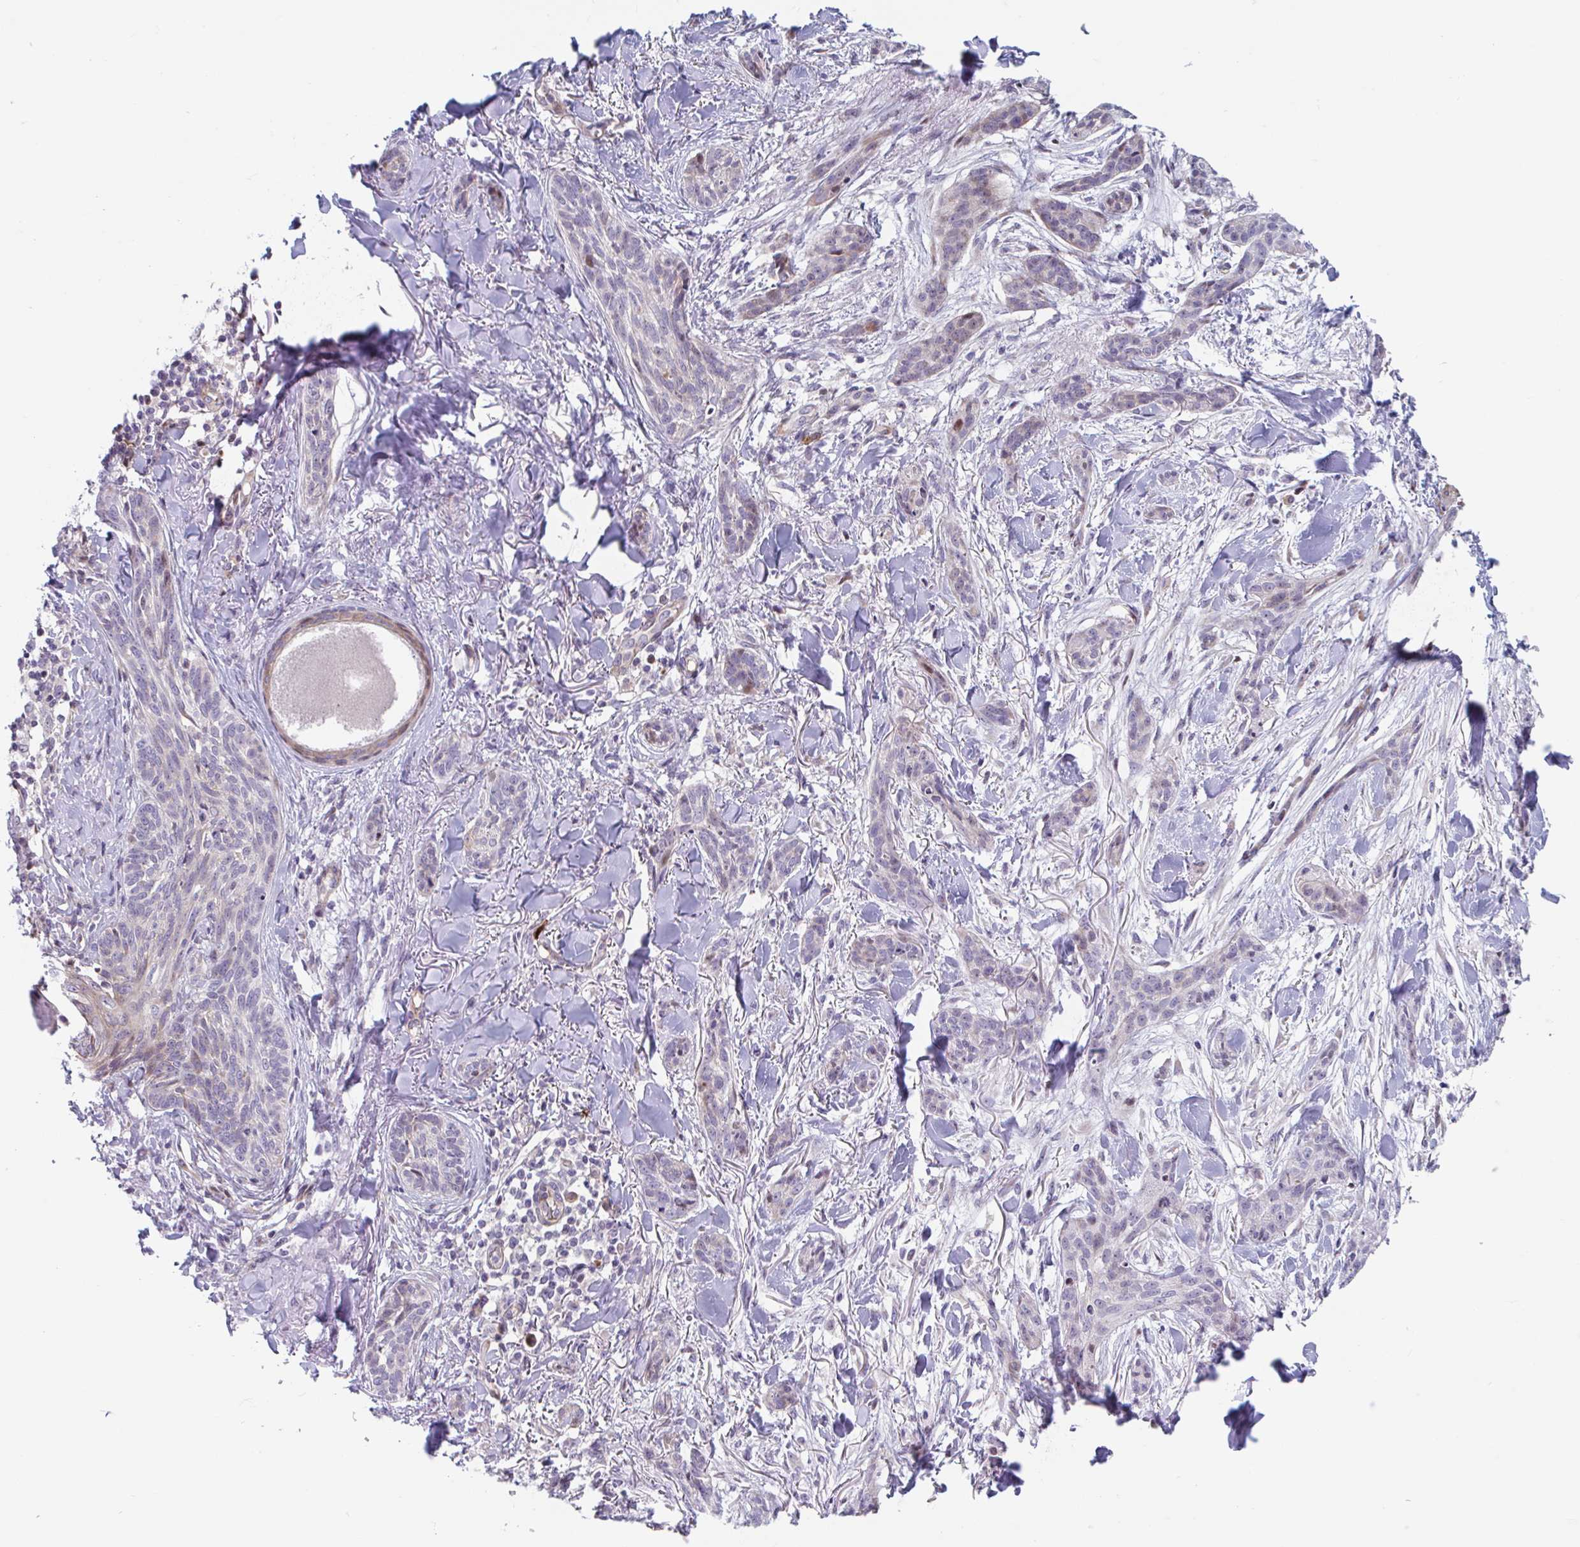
{"staining": {"intensity": "negative", "quantity": "none", "location": "none"}, "tissue": "skin cancer", "cell_type": "Tumor cells", "image_type": "cancer", "snomed": [{"axis": "morphology", "description": "Basal cell carcinoma"}, {"axis": "topography", "description": "Skin"}], "caption": "Skin cancer stained for a protein using immunohistochemistry shows no expression tumor cells.", "gene": "DUXA", "patient": {"sex": "male", "age": 52}}